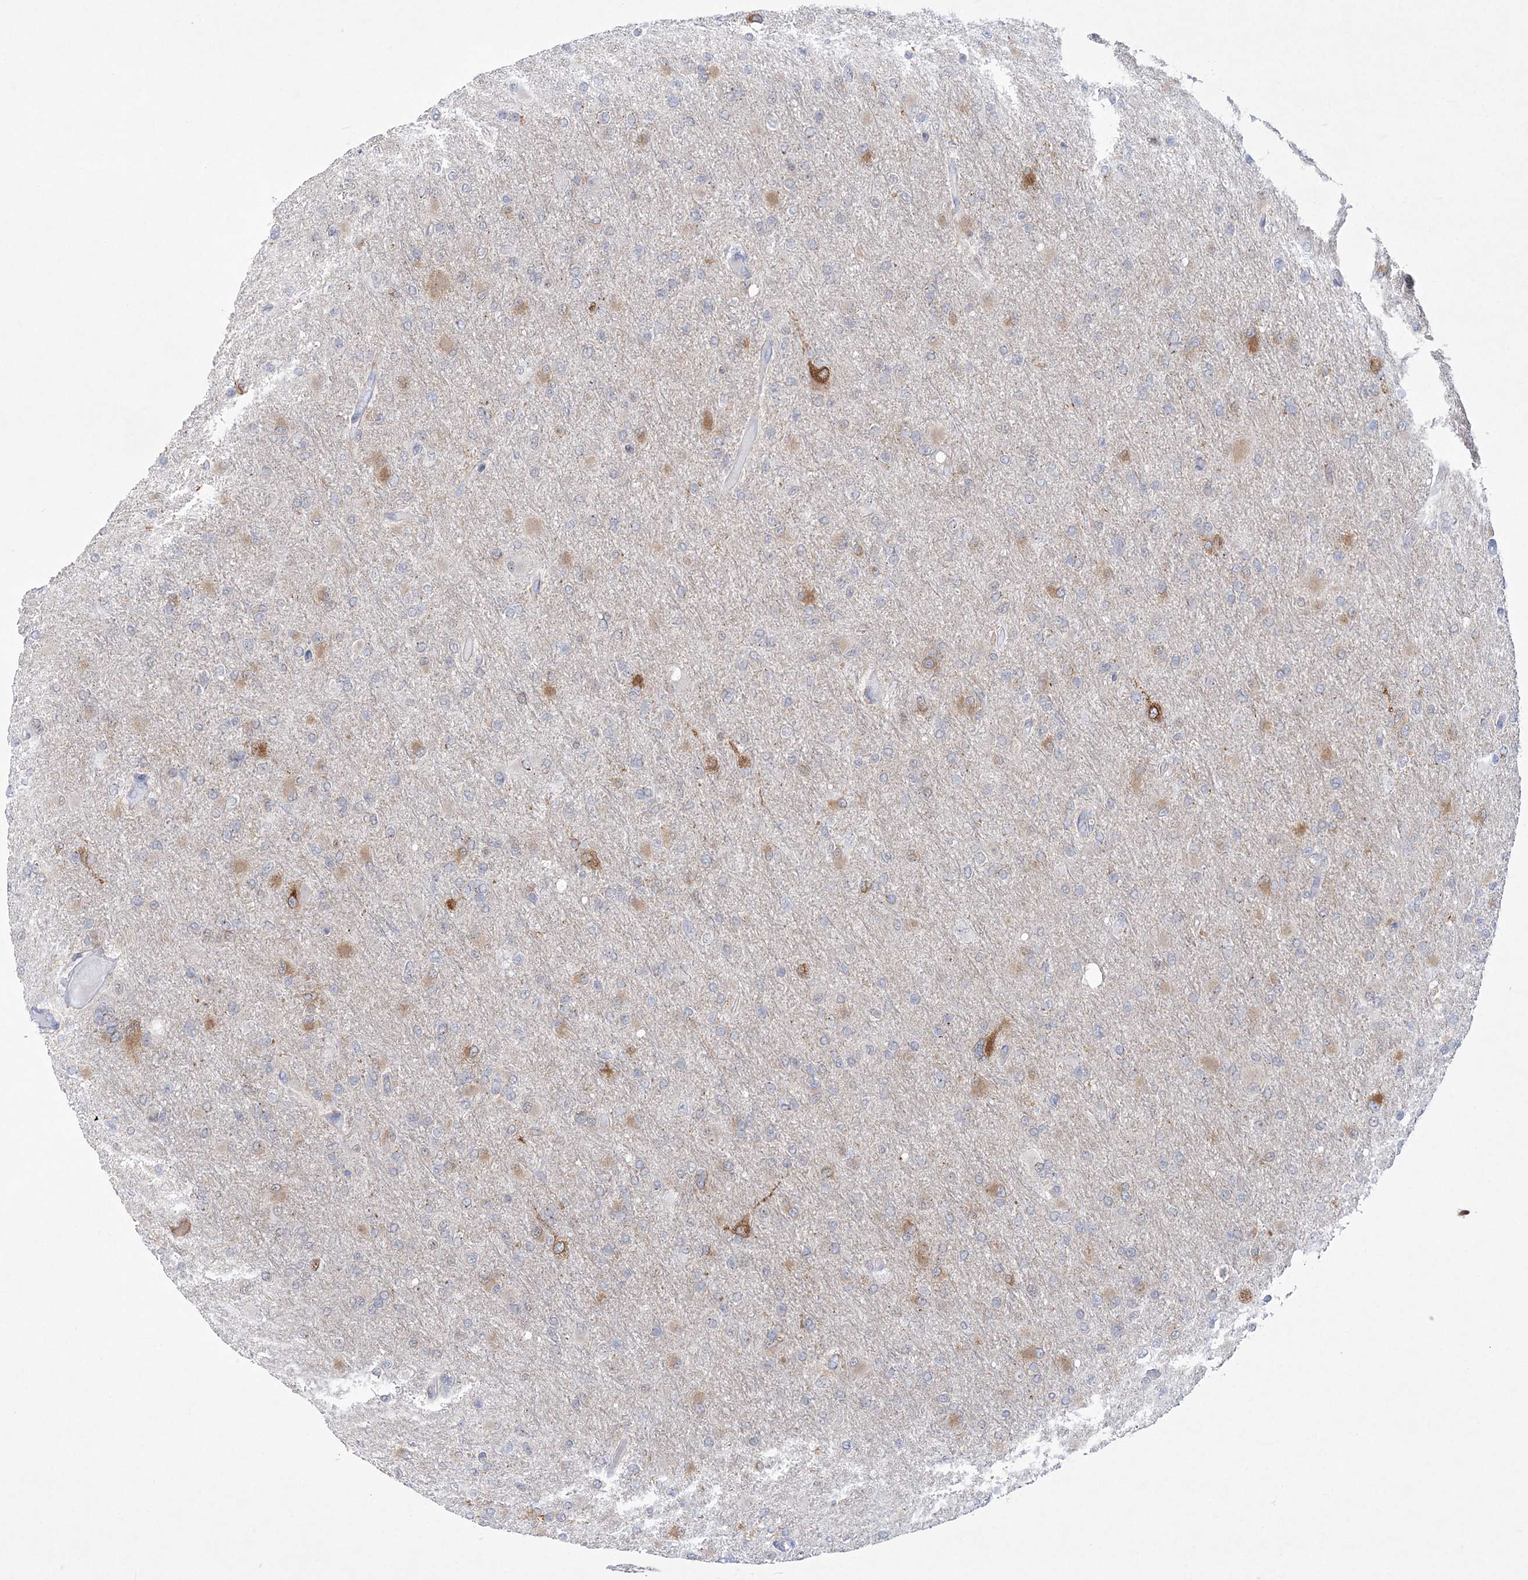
{"staining": {"intensity": "moderate", "quantity": "<25%", "location": "cytoplasmic/membranous"}, "tissue": "glioma", "cell_type": "Tumor cells", "image_type": "cancer", "snomed": [{"axis": "morphology", "description": "Glioma, malignant, High grade"}, {"axis": "topography", "description": "Cerebral cortex"}], "caption": "Glioma stained with immunohistochemistry (IHC) displays moderate cytoplasmic/membranous positivity in approximately <25% of tumor cells.", "gene": "WDR27", "patient": {"sex": "female", "age": 36}}